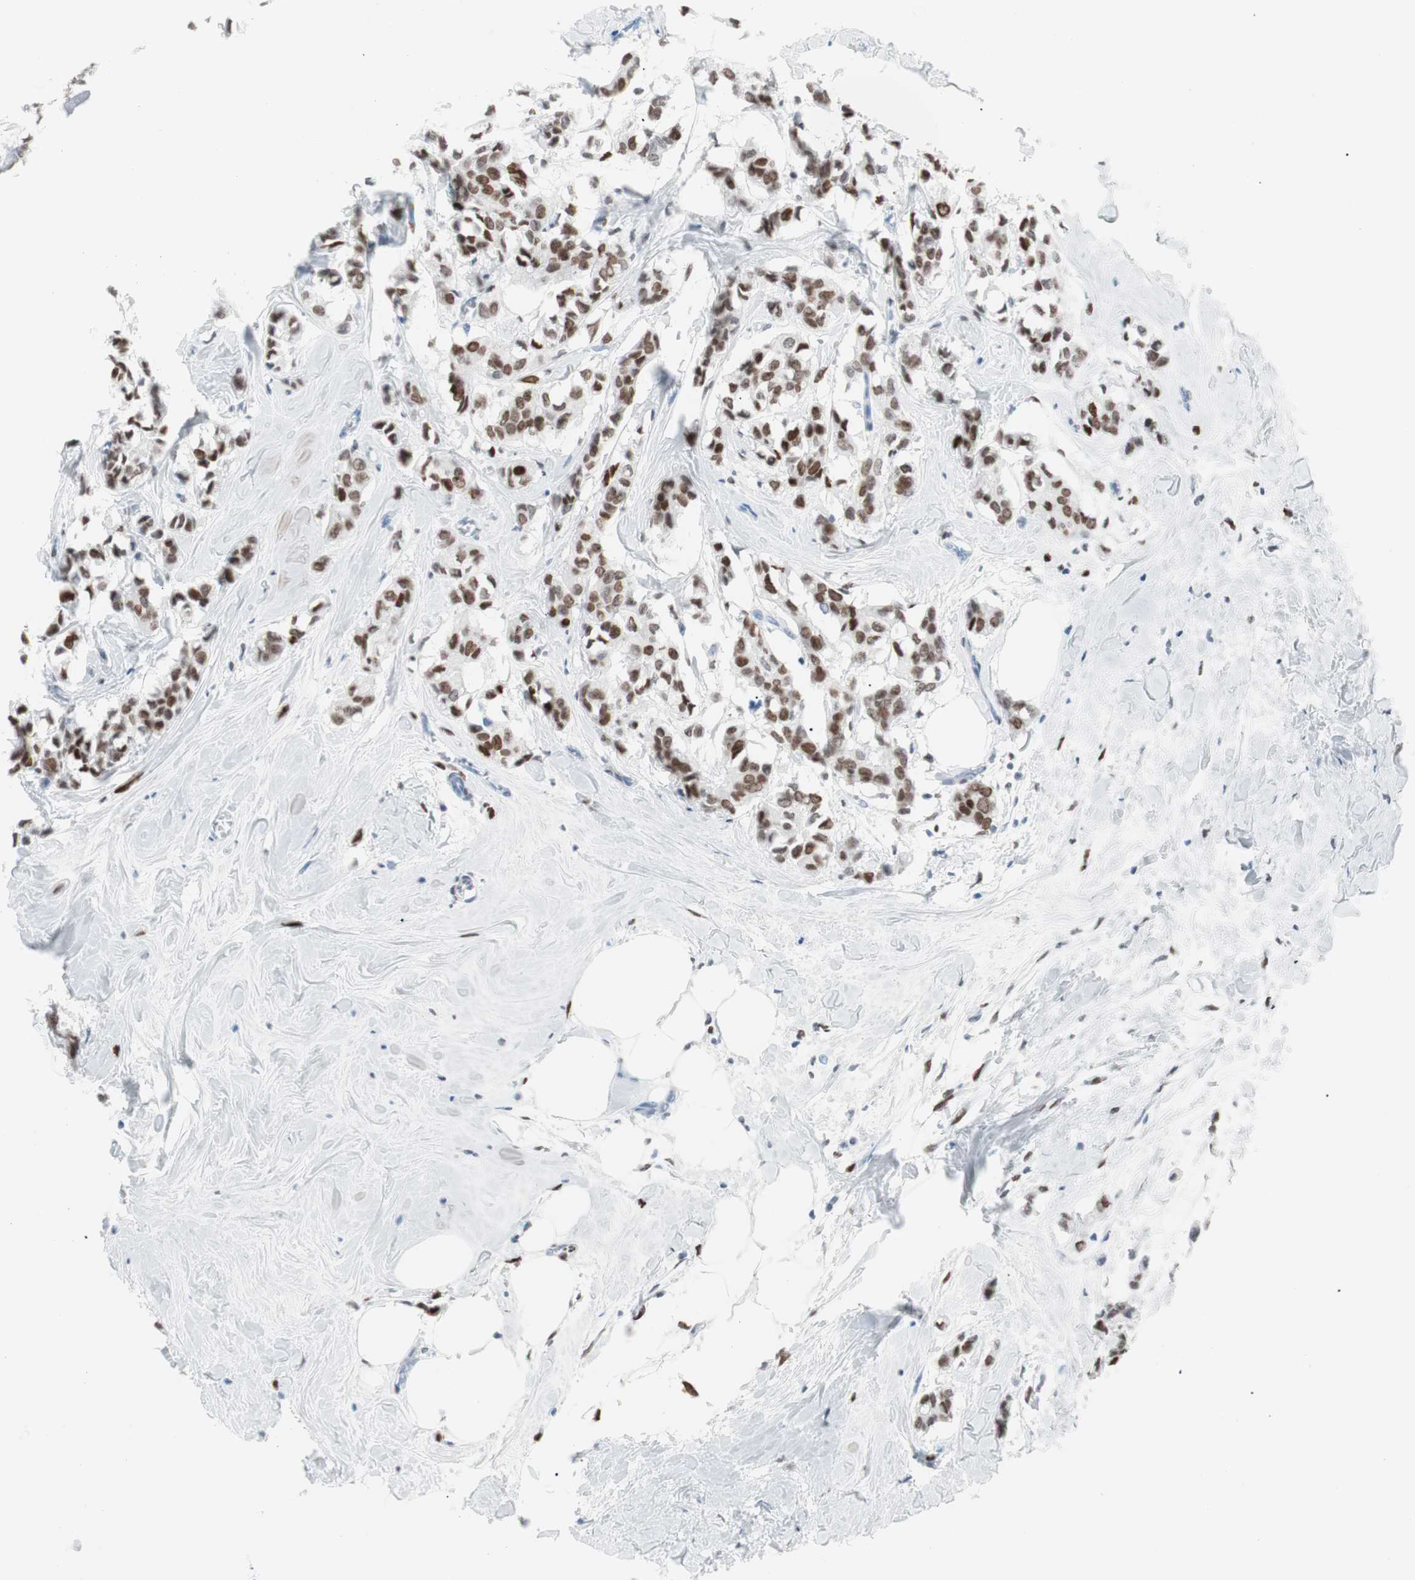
{"staining": {"intensity": "moderate", "quantity": ">75%", "location": "nuclear"}, "tissue": "breast cancer", "cell_type": "Tumor cells", "image_type": "cancer", "snomed": [{"axis": "morphology", "description": "Duct carcinoma"}, {"axis": "topography", "description": "Breast"}], "caption": "DAB (3,3'-diaminobenzidine) immunohistochemical staining of breast intraductal carcinoma displays moderate nuclear protein positivity in approximately >75% of tumor cells.", "gene": "CEBPB", "patient": {"sex": "female", "age": 84}}